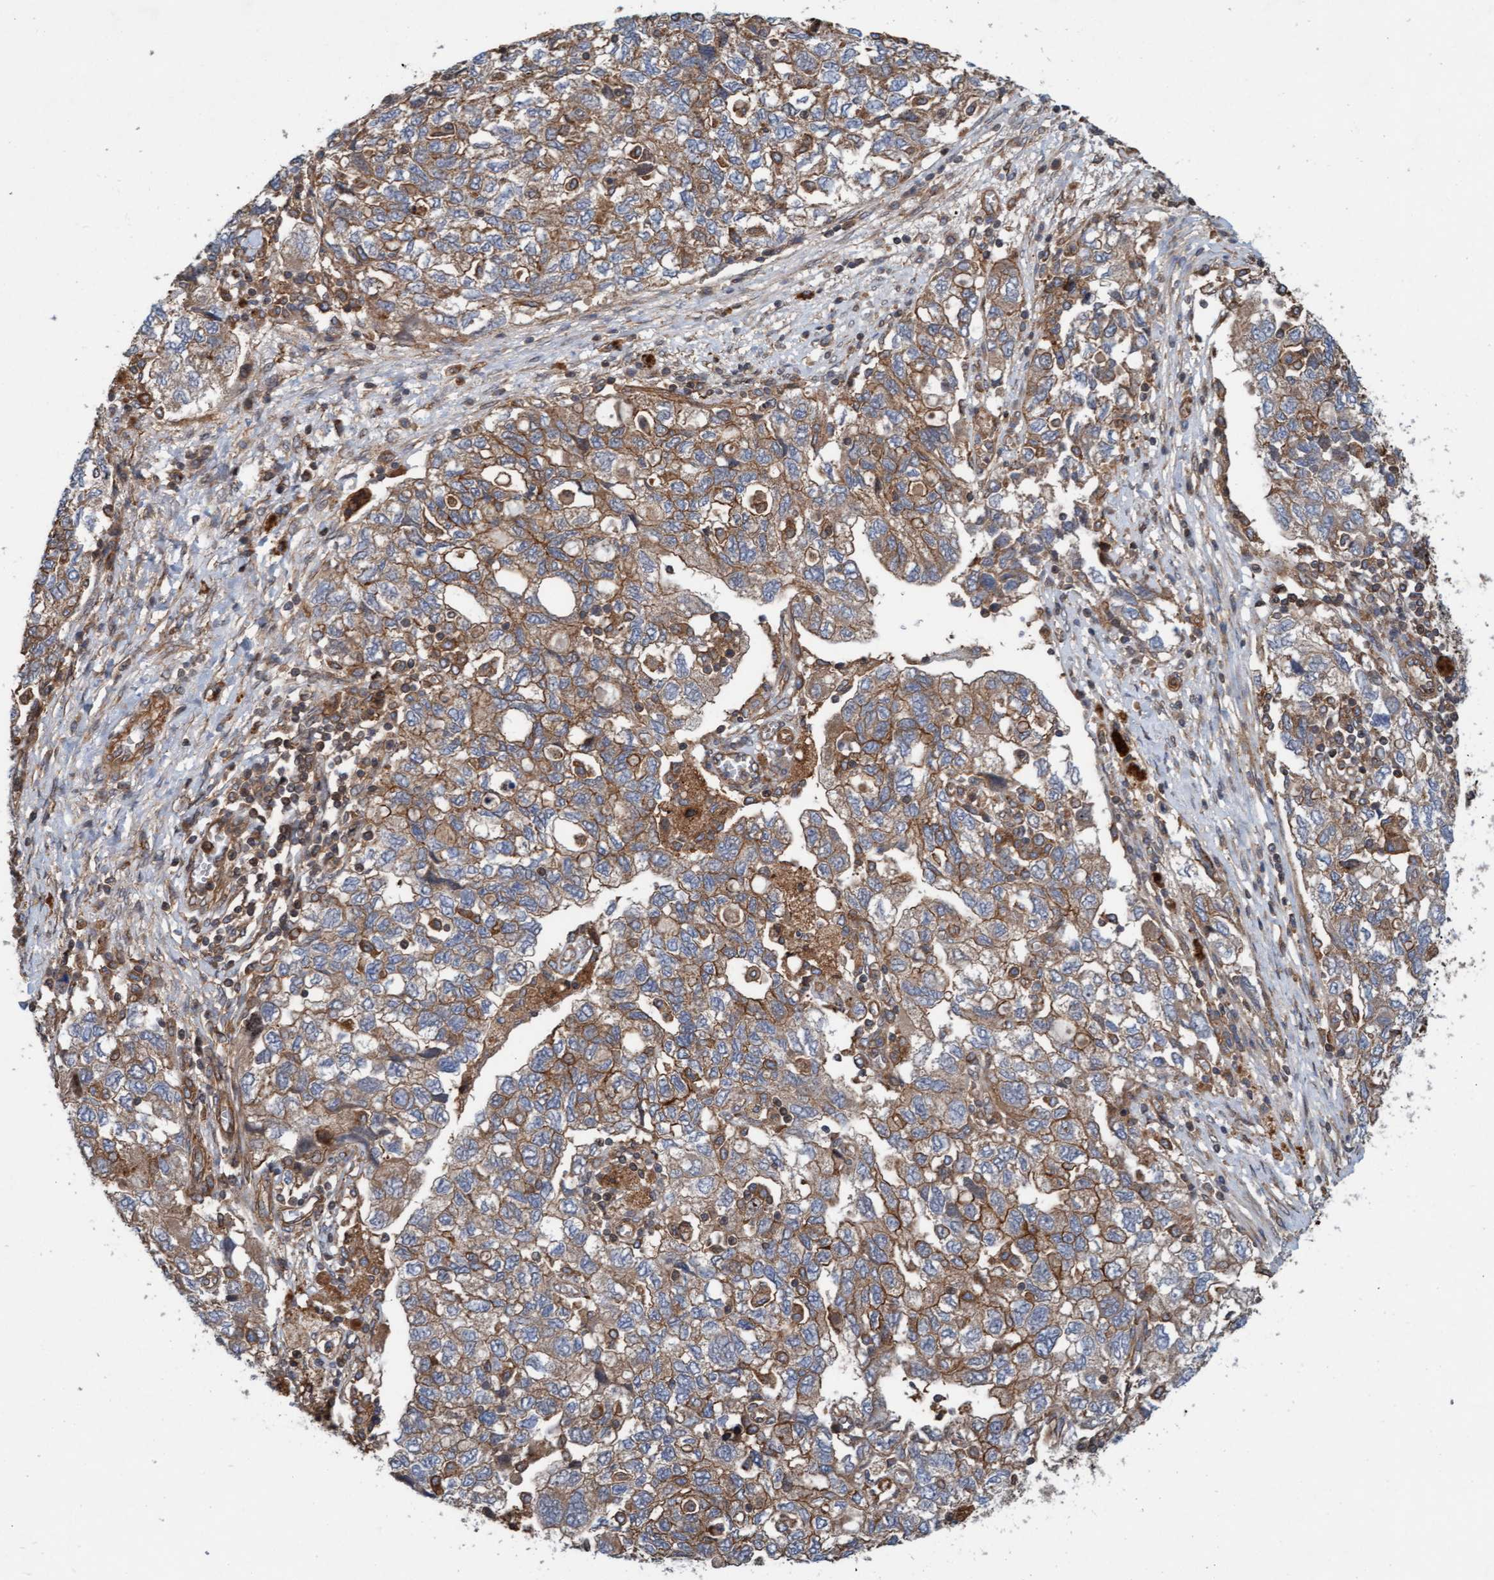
{"staining": {"intensity": "moderate", "quantity": ">75%", "location": "cytoplasmic/membranous"}, "tissue": "ovarian cancer", "cell_type": "Tumor cells", "image_type": "cancer", "snomed": [{"axis": "morphology", "description": "Carcinoma, NOS"}, {"axis": "morphology", "description": "Cystadenocarcinoma, serous, NOS"}, {"axis": "topography", "description": "Ovary"}], "caption": "An image of human ovarian carcinoma stained for a protein demonstrates moderate cytoplasmic/membranous brown staining in tumor cells. Immunohistochemistry (ihc) stains the protein of interest in brown and the nuclei are stained blue.", "gene": "ERAL1", "patient": {"sex": "female", "age": 69}}